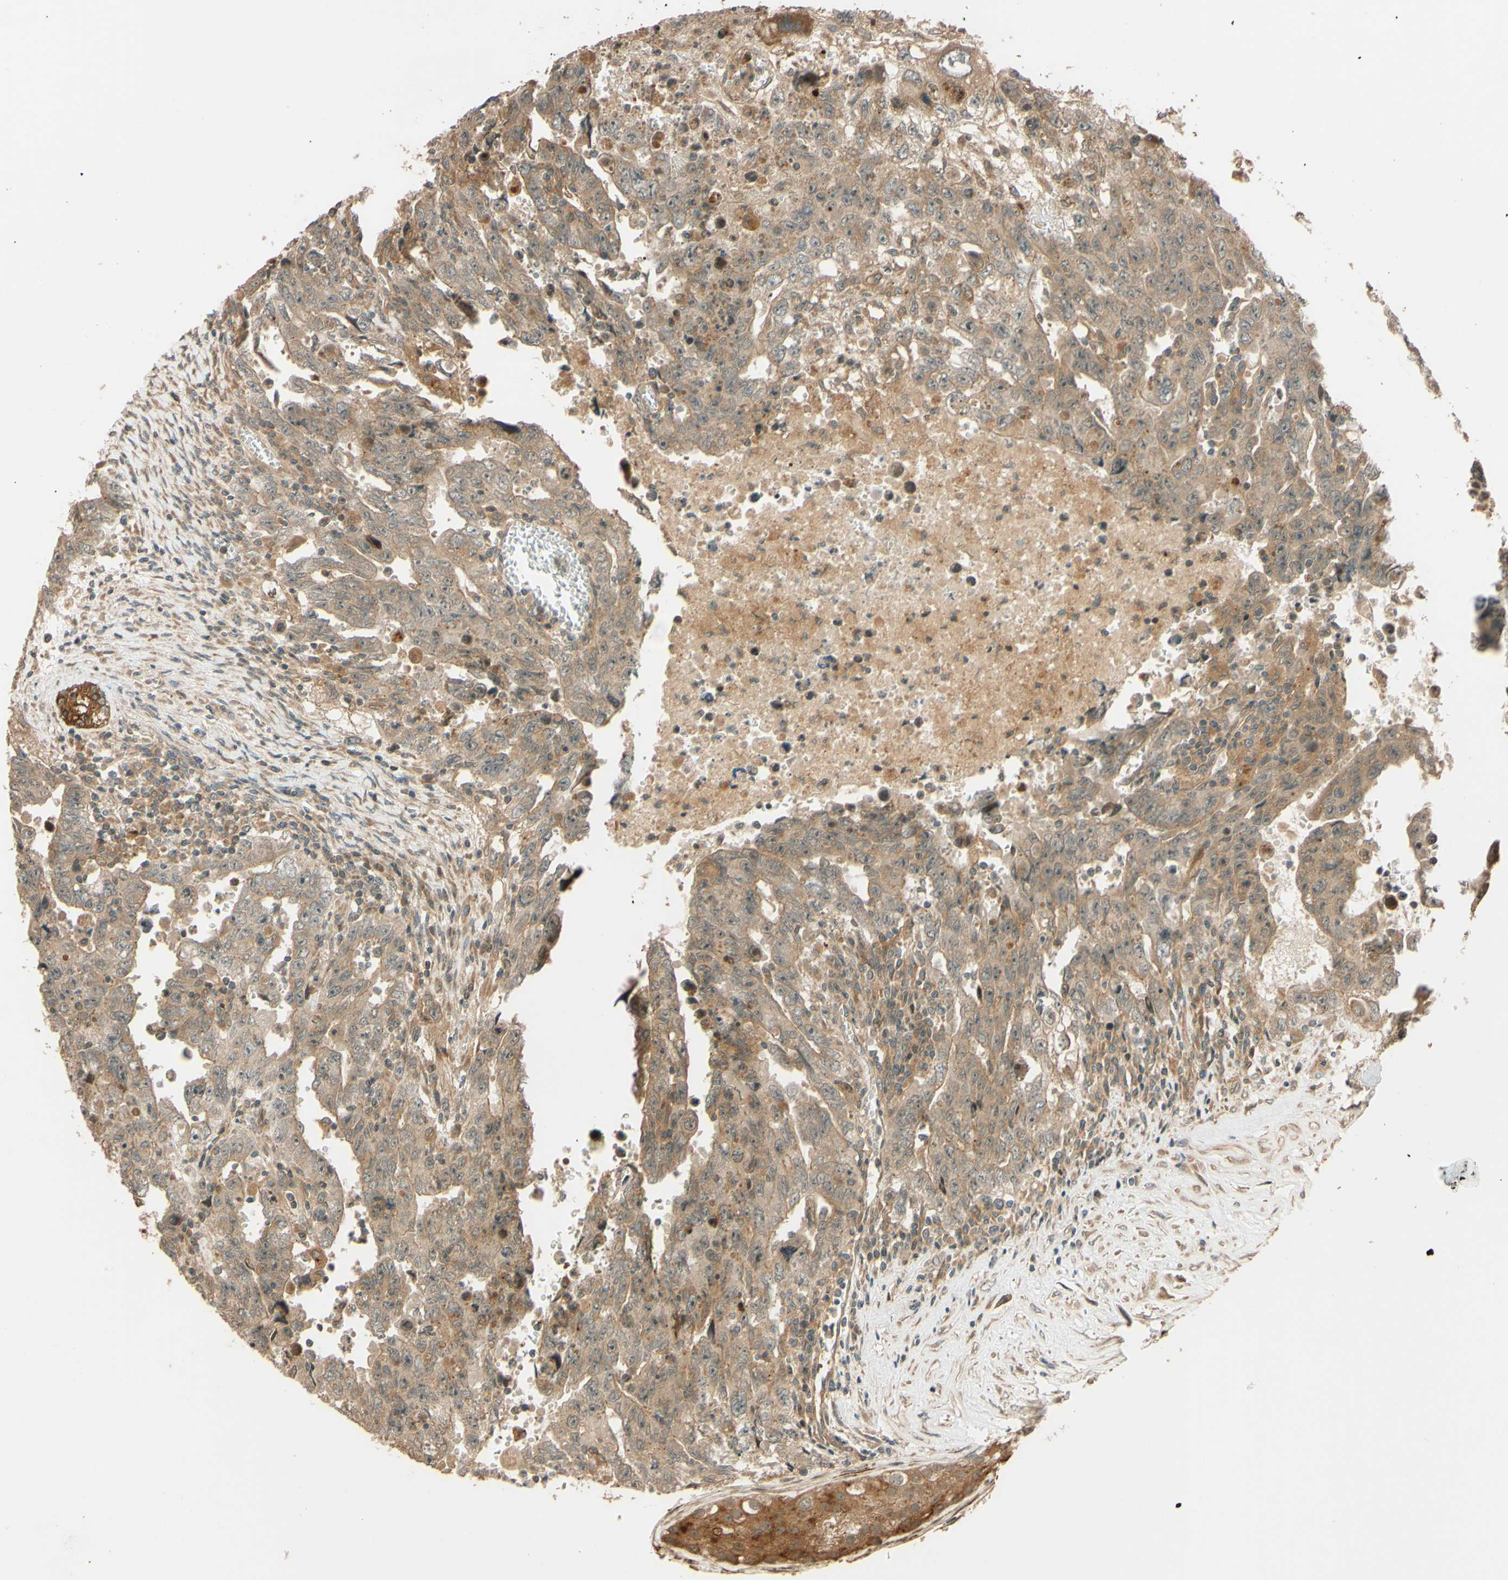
{"staining": {"intensity": "weak", "quantity": ">75%", "location": "cytoplasmic/membranous"}, "tissue": "testis cancer", "cell_type": "Tumor cells", "image_type": "cancer", "snomed": [{"axis": "morphology", "description": "Carcinoma, Embryonal, NOS"}, {"axis": "topography", "description": "Testis"}], "caption": "Embryonal carcinoma (testis) tissue exhibits weak cytoplasmic/membranous positivity in approximately >75% of tumor cells (DAB IHC with brightfield microscopy, high magnification).", "gene": "RNF19A", "patient": {"sex": "male", "age": 28}}